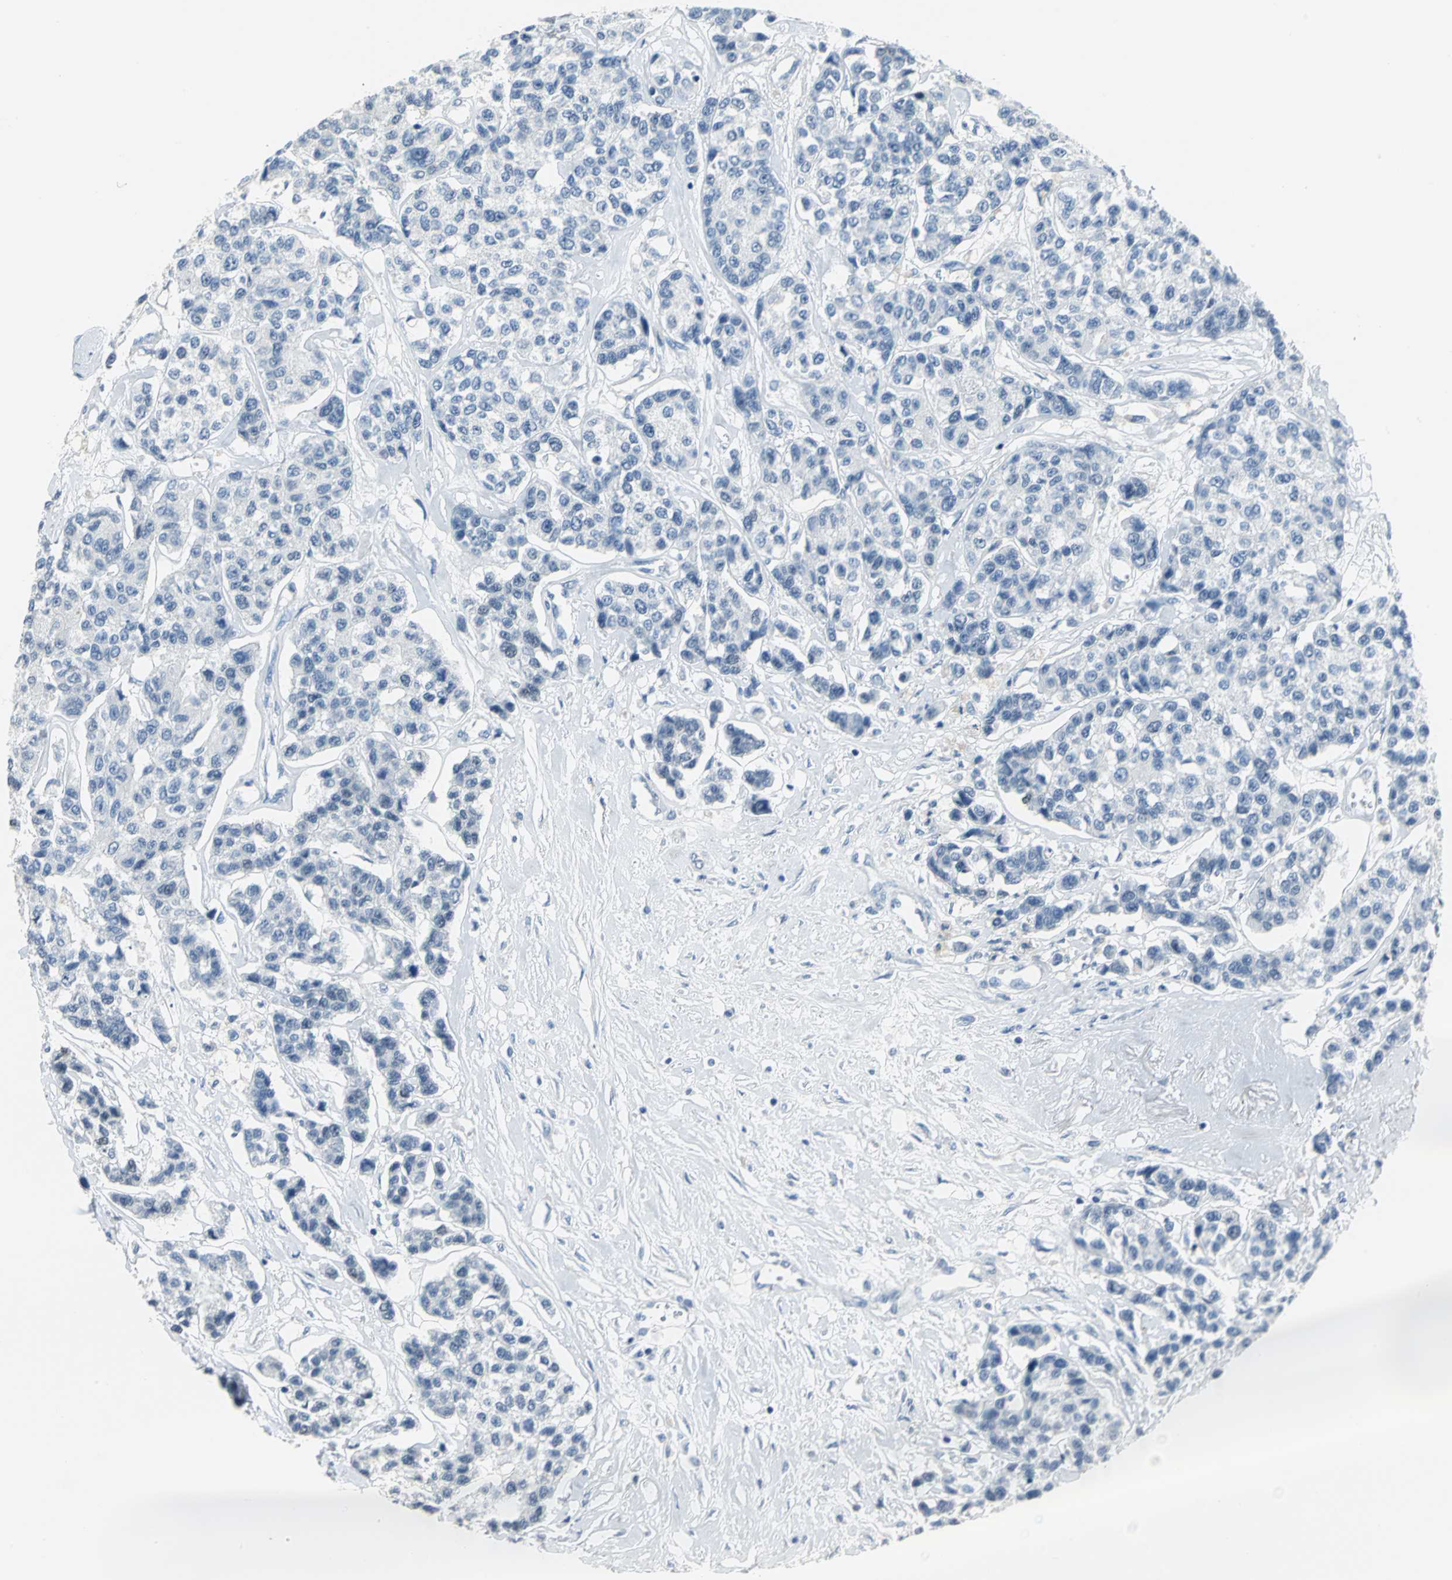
{"staining": {"intensity": "weak", "quantity": "<25%", "location": "nuclear"}, "tissue": "breast cancer", "cell_type": "Tumor cells", "image_type": "cancer", "snomed": [{"axis": "morphology", "description": "Duct carcinoma"}, {"axis": "topography", "description": "Breast"}], "caption": "Immunohistochemical staining of breast cancer demonstrates no significant expression in tumor cells. (Stains: DAB immunohistochemistry (IHC) with hematoxylin counter stain, Microscopy: brightfield microscopy at high magnification).", "gene": "MCM3", "patient": {"sex": "female", "age": 51}}